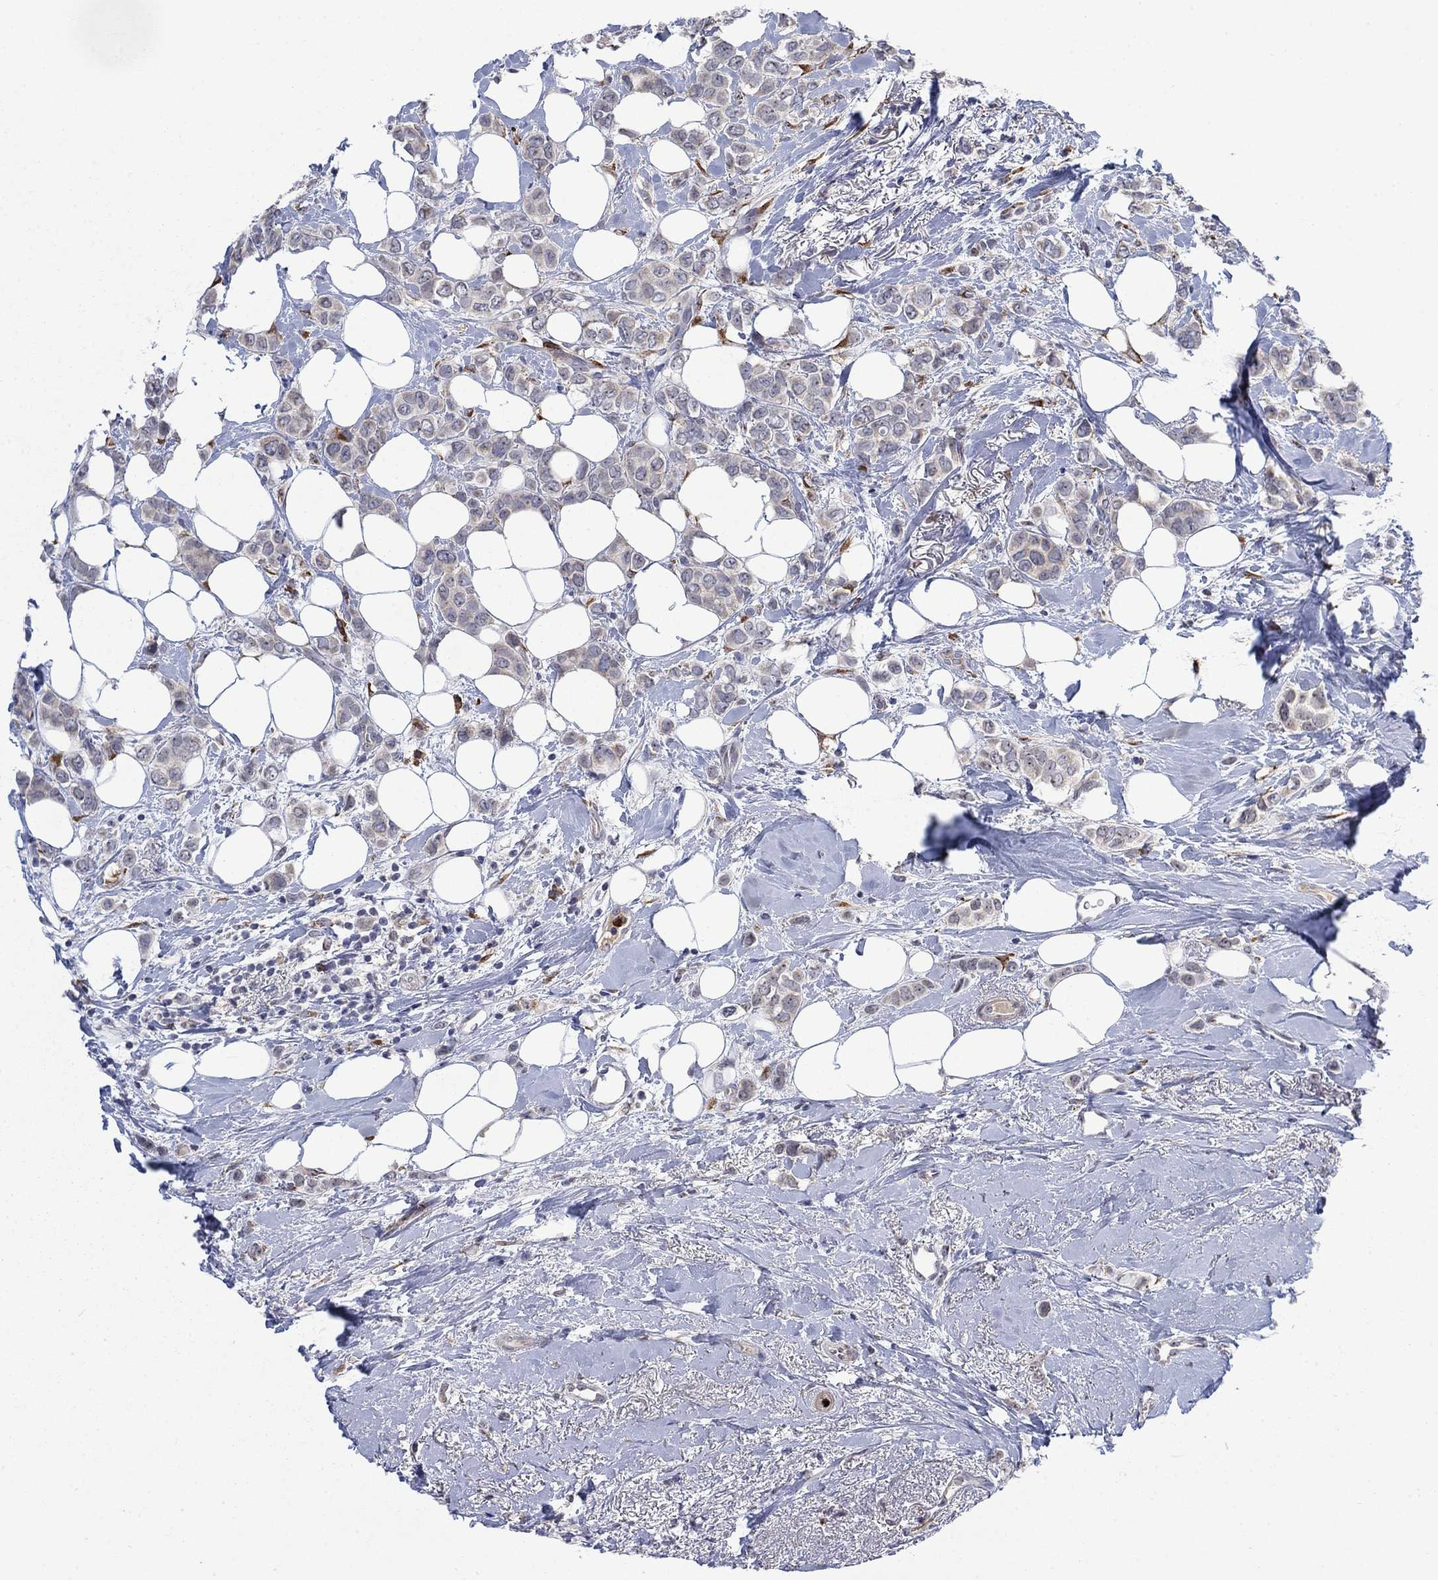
{"staining": {"intensity": "weak", "quantity": "<25%", "location": "cytoplasmic/membranous"}, "tissue": "breast cancer", "cell_type": "Tumor cells", "image_type": "cancer", "snomed": [{"axis": "morphology", "description": "Lobular carcinoma"}, {"axis": "topography", "description": "Breast"}], "caption": "A micrograph of human breast lobular carcinoma is negative for staining in tumor cells.", "gene": "MTRFR", "patient": {"sex": "female", "age": 66}}